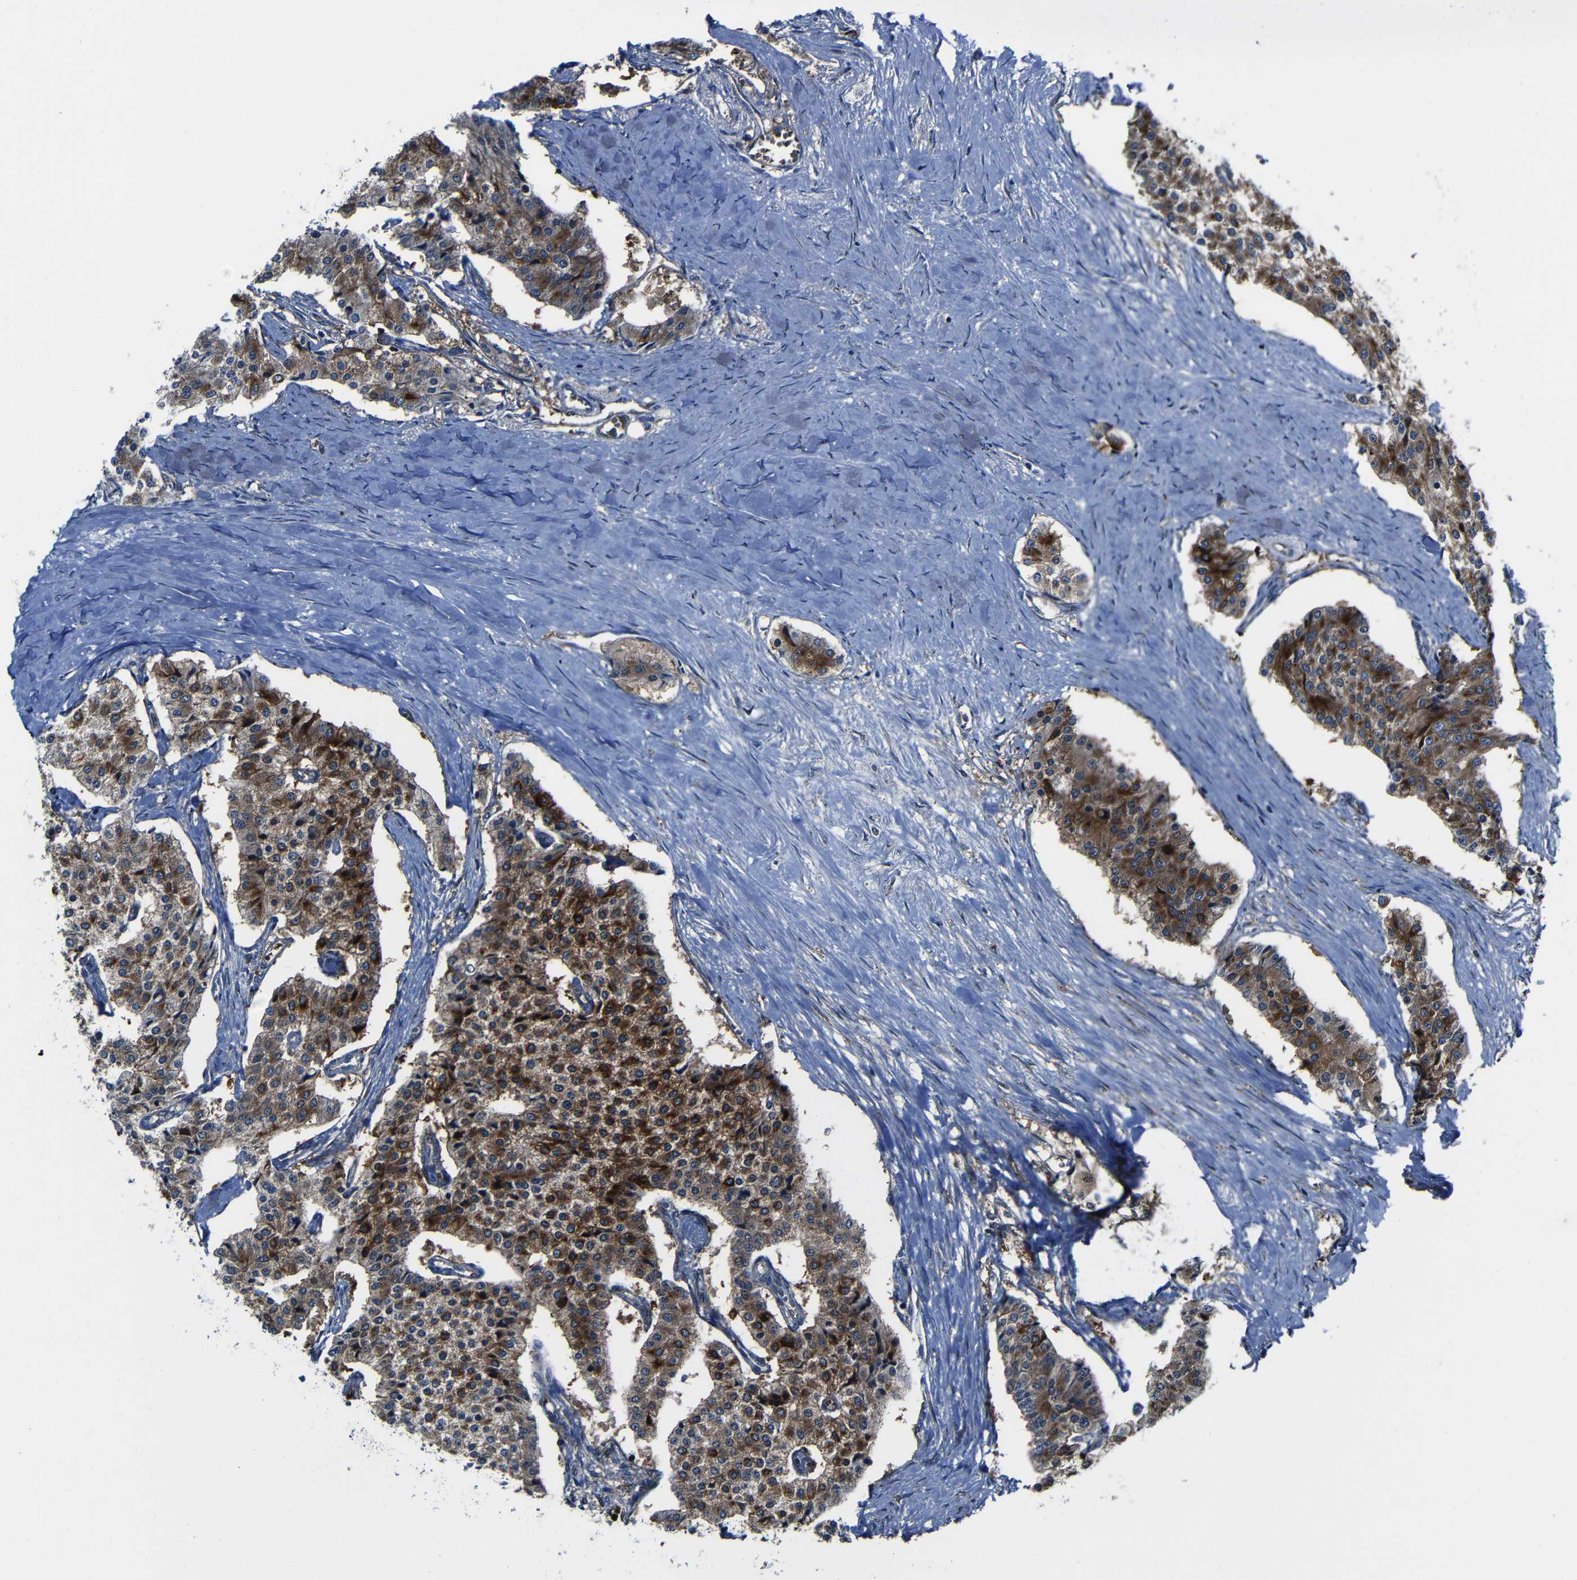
{"staining": {"intensity": "moderate", "quantity": ">75%", "location": "cytoplasmic/membranous"}, "tissue": "carcinoid", "cell_type": "Tumor cells", "image_type": "cancer", "snomed": [{"axis": "morphology", "description": "Carcinoid, malignant, NOS"}, {"axis": "topography", "description": "Colon"}], "caption": "Carcinoid (malignant) was stained to show a protein in brown. There is medium levels of moderate cytoplasmic/membranous staining in approximately >75% of tumor cells.", "gene": "KIAA0513", "patient": {"sex": "female", "age": 52}}